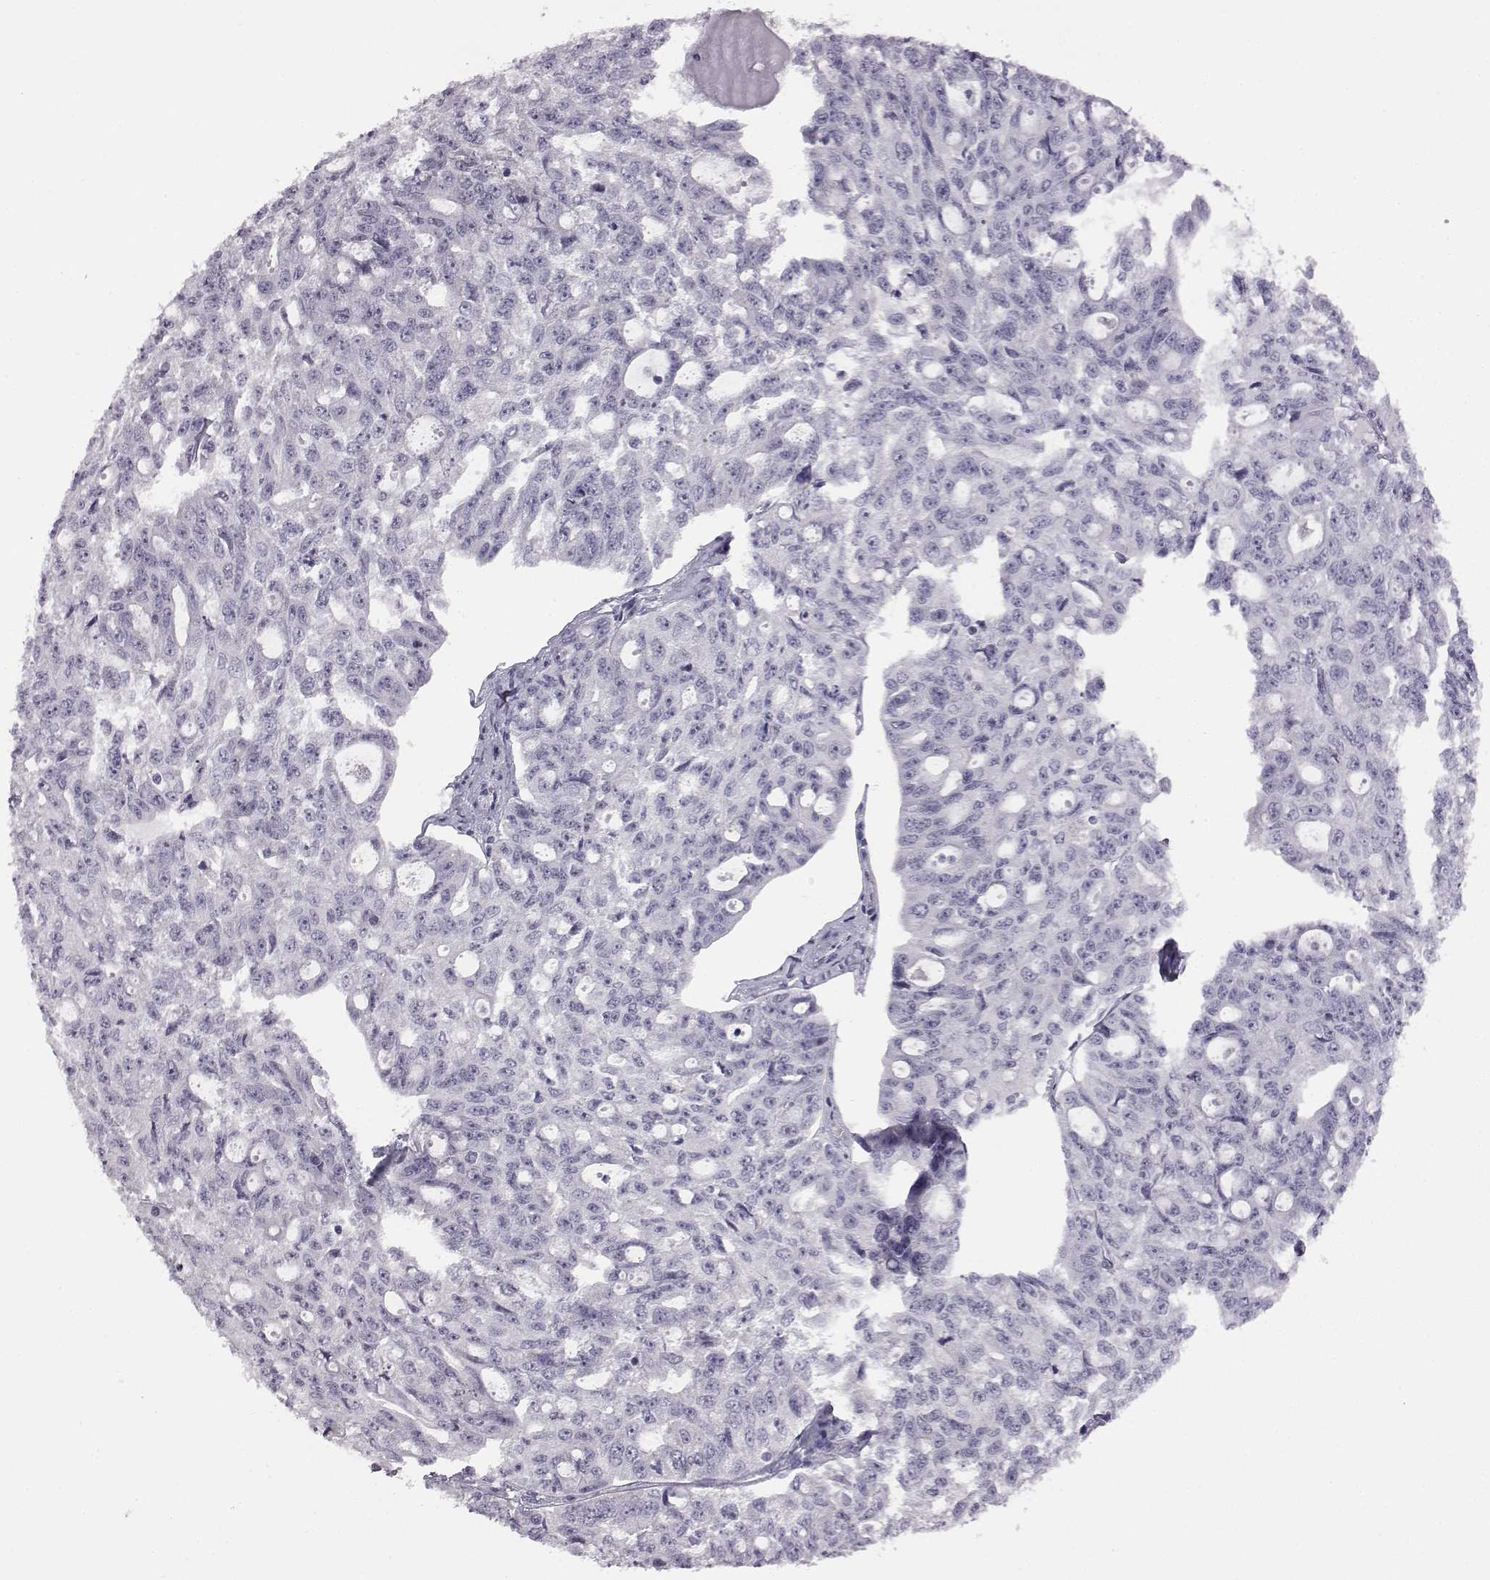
{"staining": {"intensity": "negative", "quantity": "none", "location": "none"}, "tissue": "ovarian cancer", "cell_type": "Tumor cells", "image_type": "cancer", "snomed": [{"axis": "morphology", "description": "Carcinoma, endometroid"}, {"axis": "topography", "description": "Ovary"}], "caption": "A high-resolution micrograph shows immunohistochemistry staining of ovarian endometroid carcinoma, which reveals no significant staining in tumor cells.", "gene": "ADGRG2", "patient": {"sex": "female", "age": 65}}